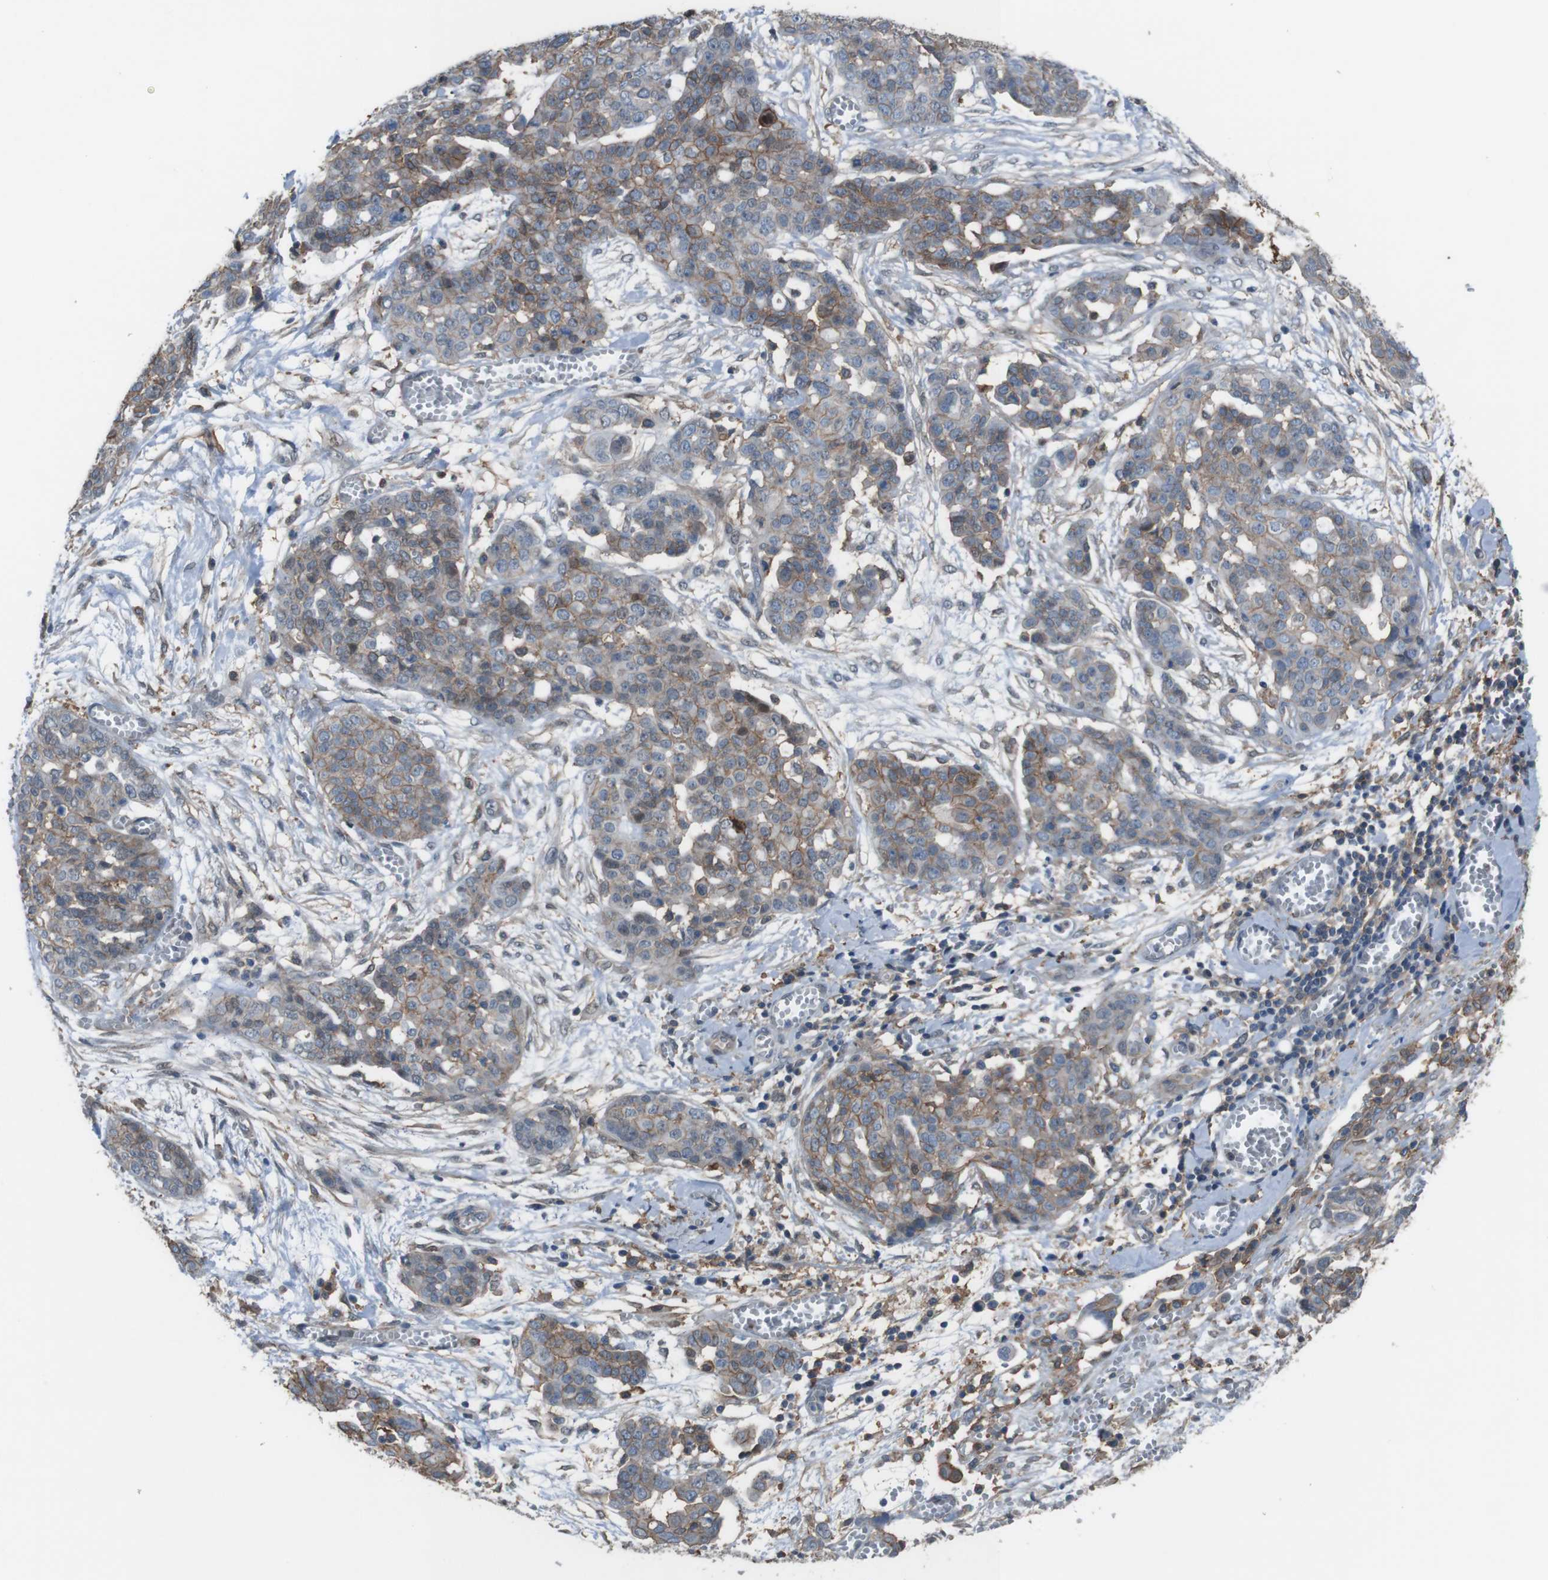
{"staining": {"intensity": "weak", "quantity": "25%-75%", "location": "cytoplasmic/membranous"}, "tissue": "ovarian cancer", "cell_type": "Tumor cells", "image_type": "cancer", "snomed": [{"axis": "morphology", "description": "Cystadenocarcinoma, serous, NOS"}, {"axis": "topography", "description": "Soft tissue"}, {"axis": "topography", "description": "Ovary"}], "caption": "This is an image of immunohistochemistry (IHC) staining of serous cystadenocarcinoma (ovarian), which shows weak expression in the cytoplasmic/membranous of tumor cells.", "gene": "ATP2B1", "patient": {"sex": "female", "age": 57}}